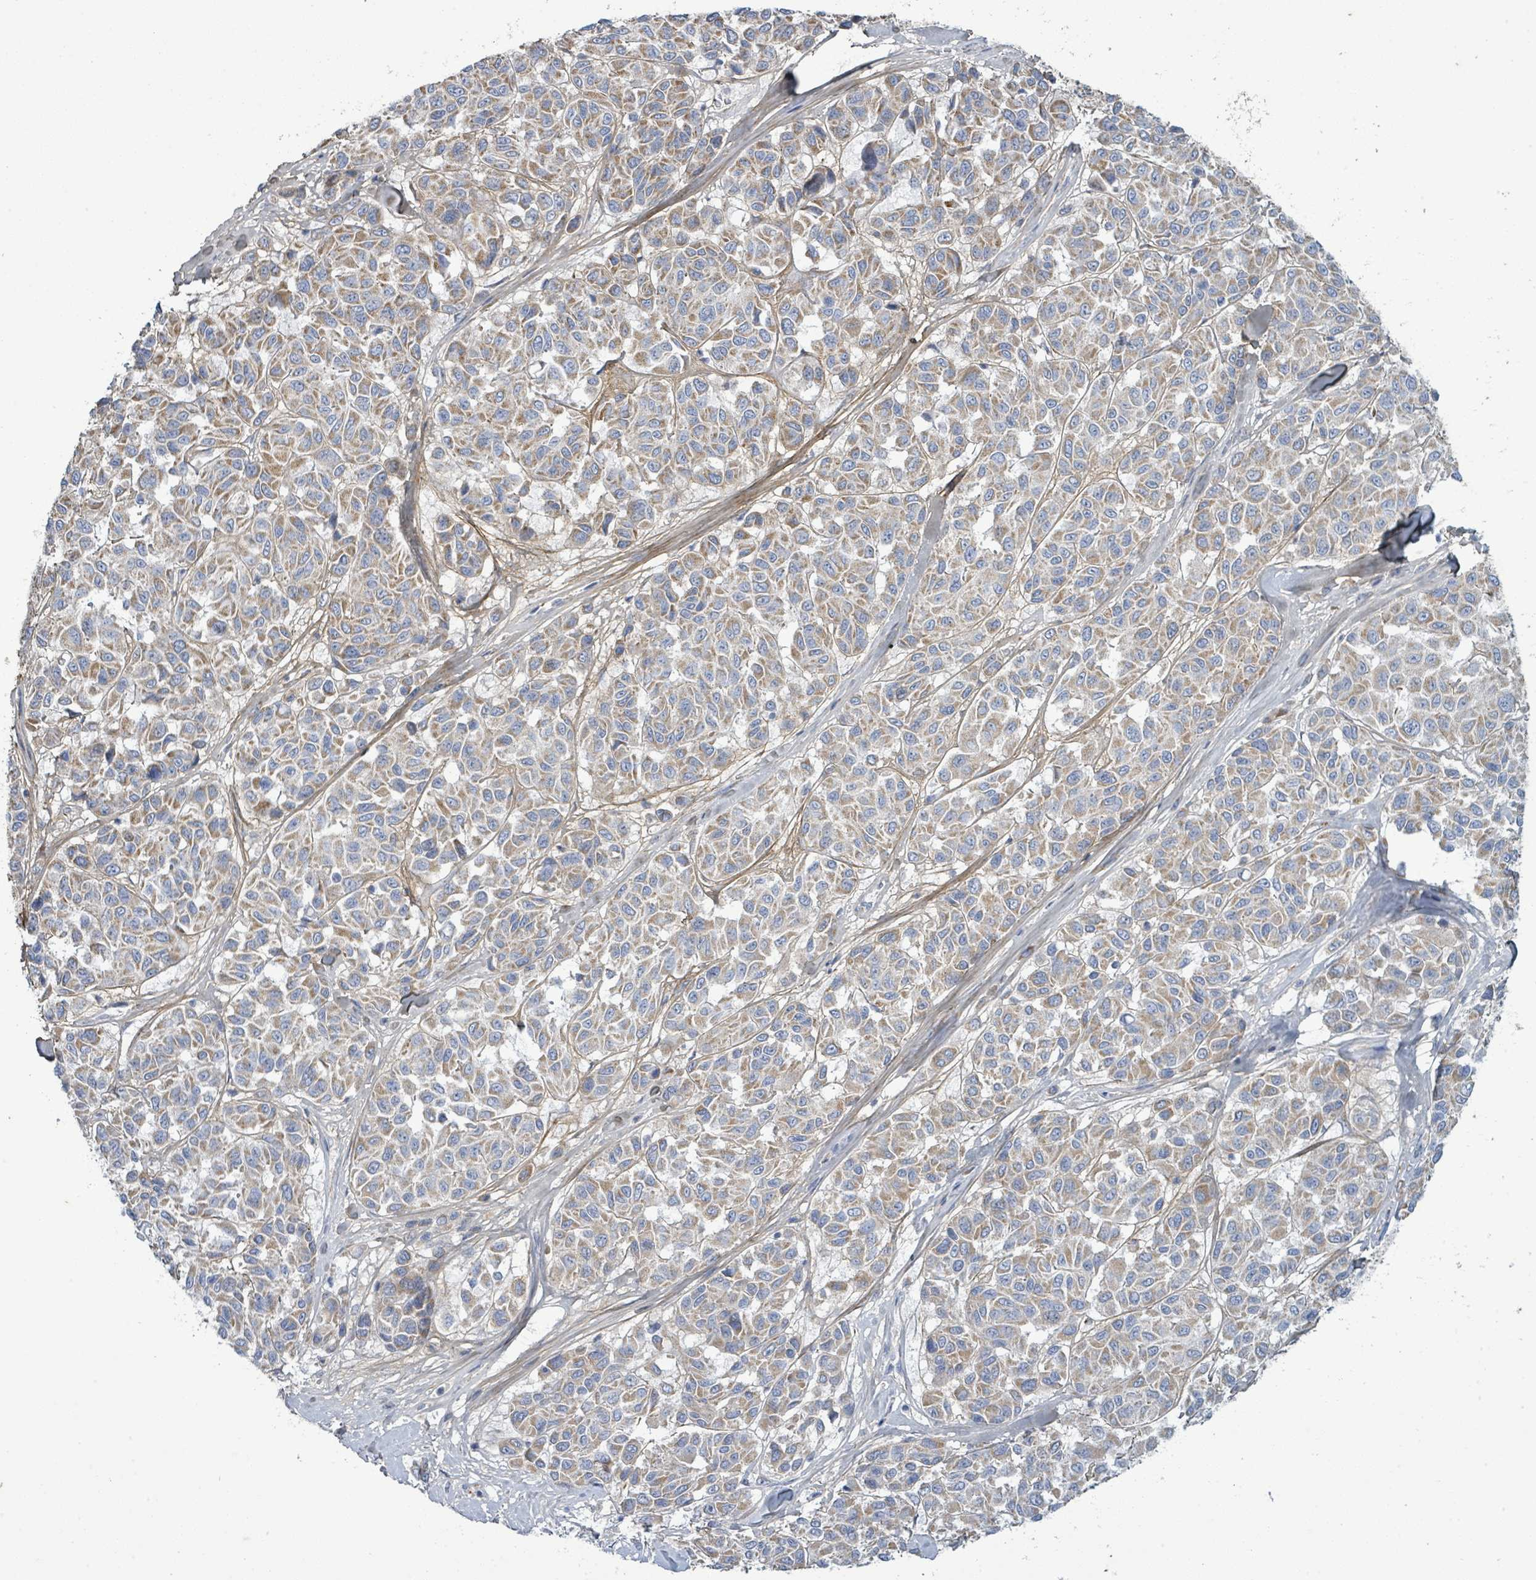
{"staining": {"intensity": "moderate", "quantity": ">75%", "location": "cytoplasmic/membranous"}, "tissue": "melanoma", "cell_type": "Tumor cells", "image_type": "cancer", "snomed": [{"axis": "morphology", "description": "Malignant melanoma, NOS"}, {"axis": "topography", "description": "Skin"}], "caption": "An IHC micrograph of neoplastic tissue is shown. Protein staining in brown labels moderate cytoplasmic/membranous positivity in malignant melanoma within tumor cells. Nuclei are stained in blue.", "gene": "ALG12", "patient": {"sex": "female", "age": 66}}